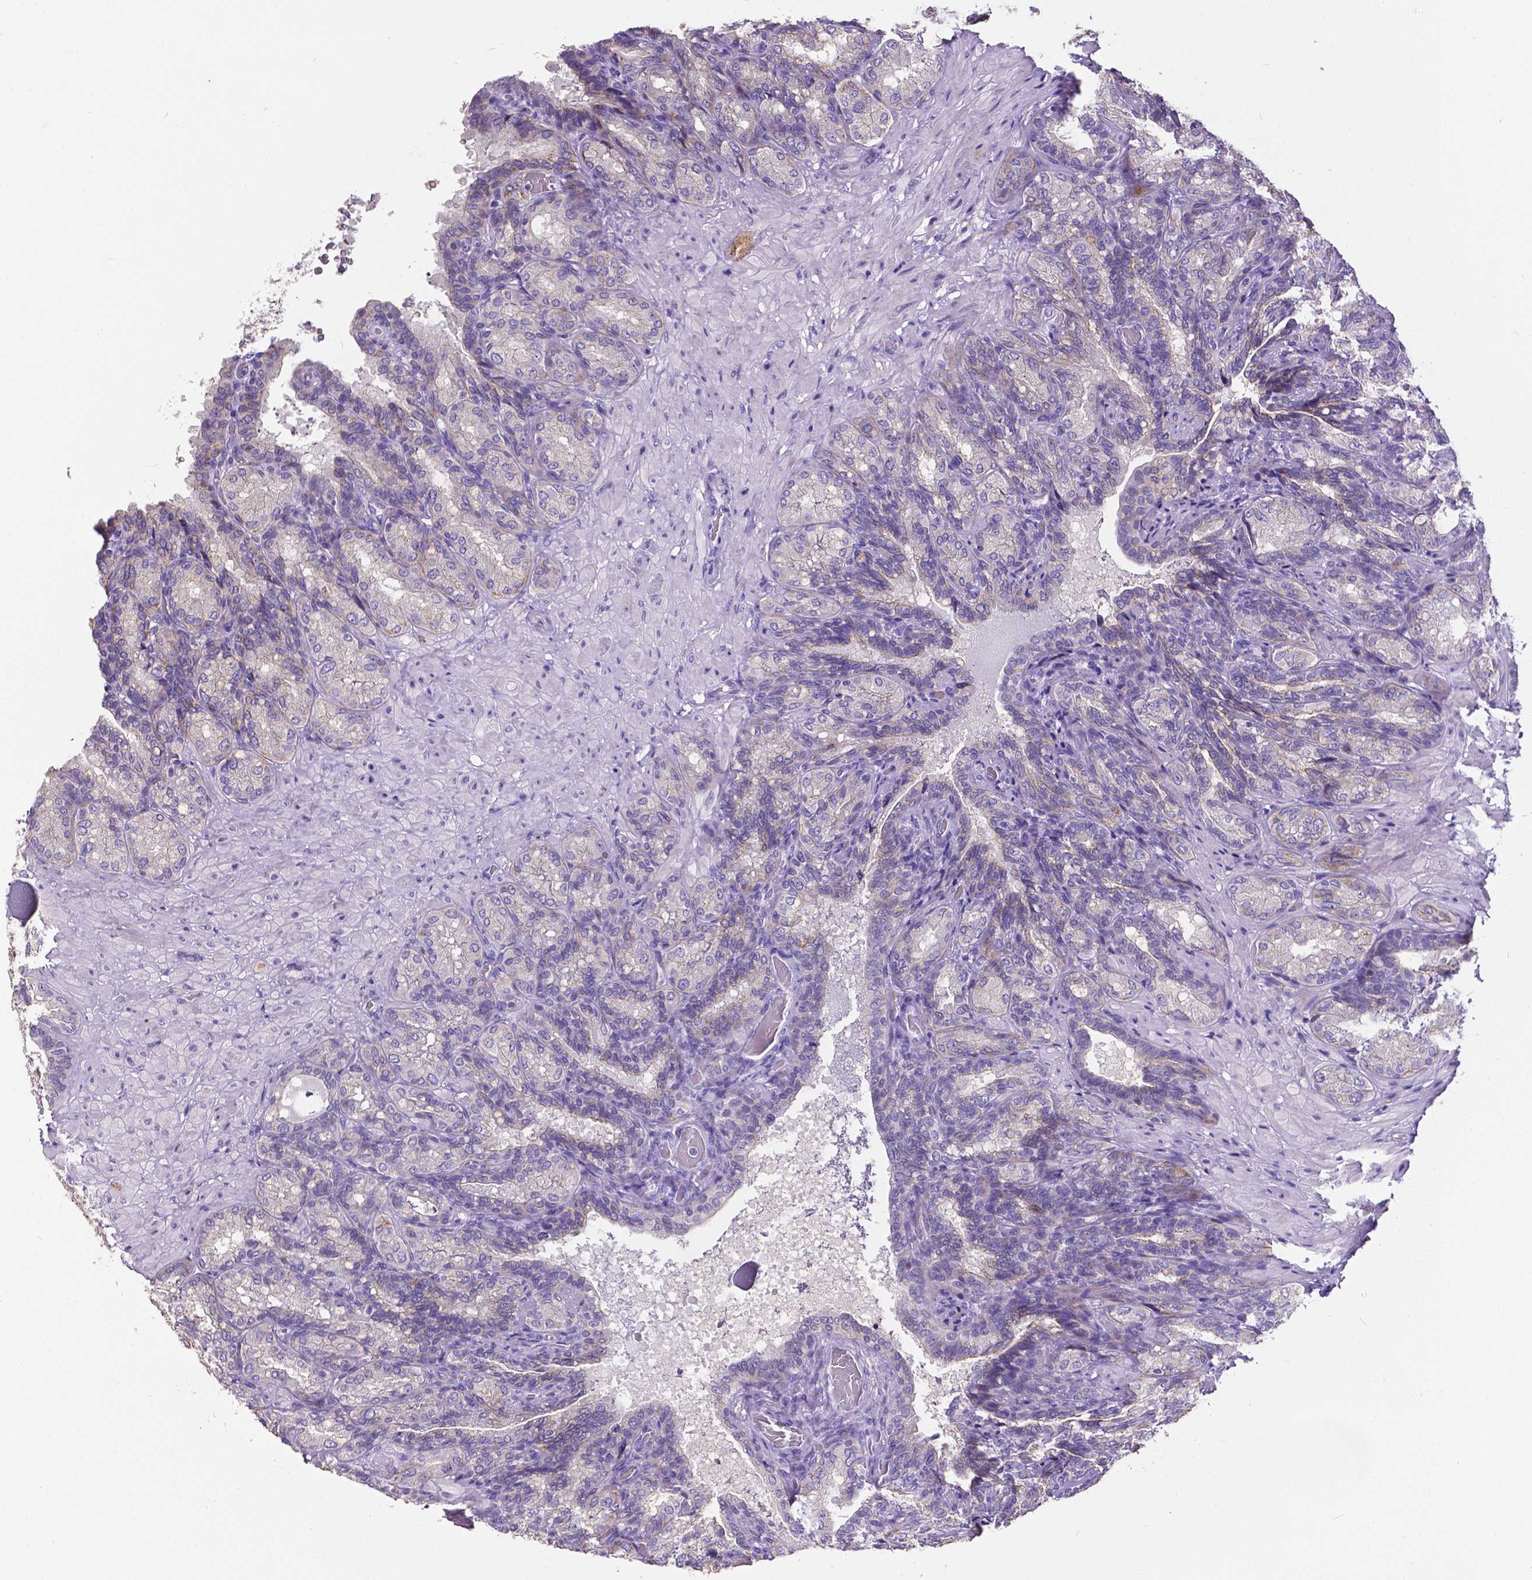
{"staining": {"intensity": "negative", "quantity": "none", "location": "none"}, "tissue": "seminal vesicle", "cell_type": "Glandular cells", "image_type": "normal", "snomed": [{"axis": "morphology", "description": "Normal tissue, NOS"}, {"axis": "topography", "description": "Seminal veicle"}], "caption": "Glandular cells are negative for protein expression in benign human seminal vesicle. (DAB IHC visualized using brightfield microscopy, high magnification).", "gene": "OCLN", "patient": {"sex": "male", "age": 68}}